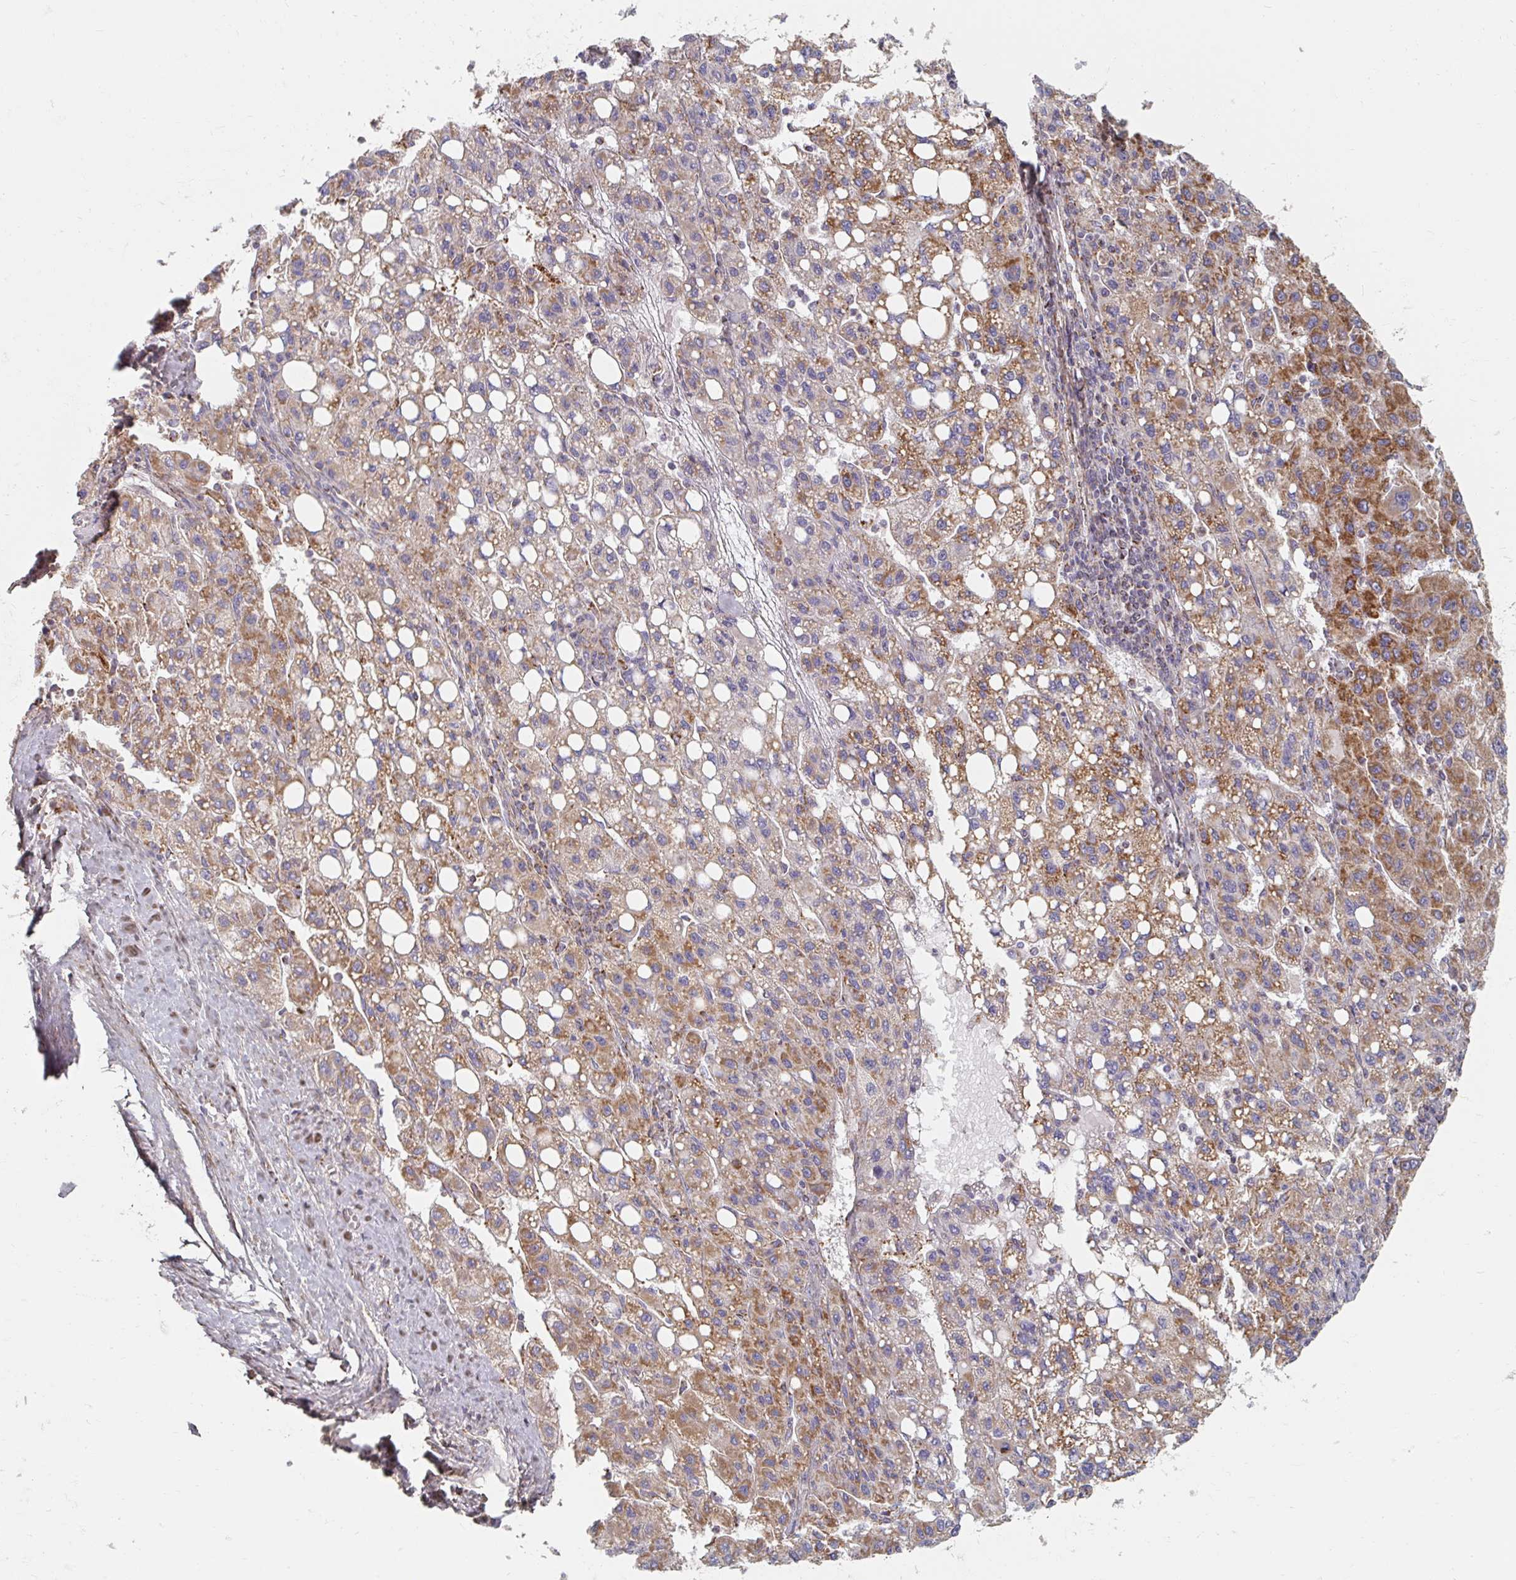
{"staining": {"intensity": "moderate", "quantity": ">75%", "location": "cytoplasmic/membranous"}, "tissue": "liver cancer", "cell_type": "Tumor cells", "image_type": "cancer", "snomed": [{"axis": "morphology", "description": "Carcinoma, Hepatocellular, NOS"}, {"axis": "topography", "description": "Liver"}], "caption": "Liver hepatocellular carcinoma was stained to show a protein in brown. There is medium levels of moderate cytoplasmic/membranous staining in approximately >75% of tumor cells.", "gene": "MAVS", "patient": {"sex": "female", "age": 82}}